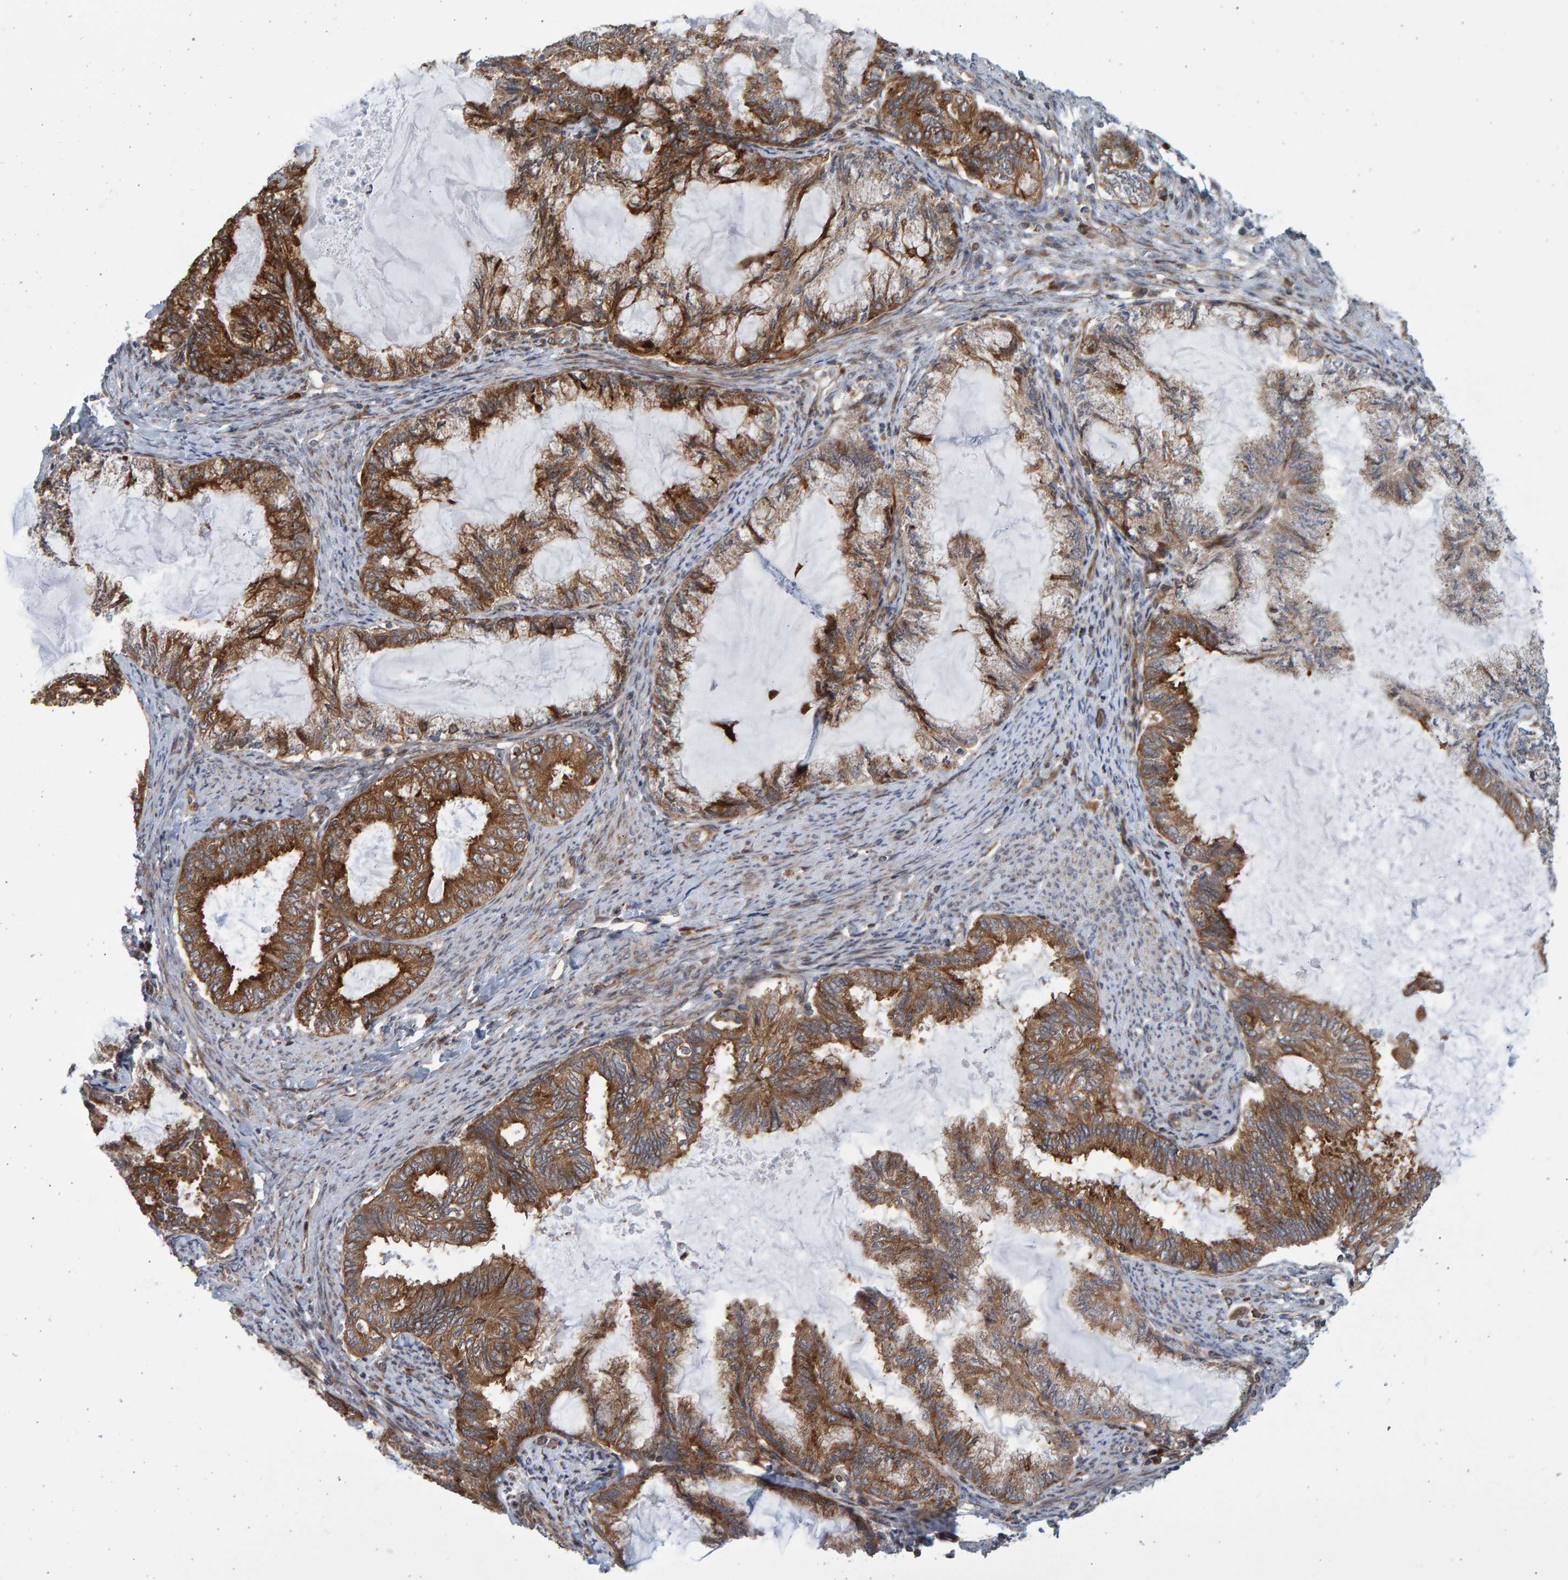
{"staining": {"intensity": "strong", "quantity": ">75%", "location": "cytoplasmic/membranous"}, "tissue": "endometrial cancer", "cell_type": "Tumor cells", "image_type": "cancer", "snomed": [{"axis": "morphology", "description": "Adenocarcinoma, NOS"}, {"axis": "topography", "description": "Endometrium"}], "caption": "Tumor cells reveal strong cytoplasmic/membranous expression in about >75% of cells in endometrial cancer. Nuclei are stained in blue.", "gene": "LRBA", "patient": {"sex": "female", "age": 86}}